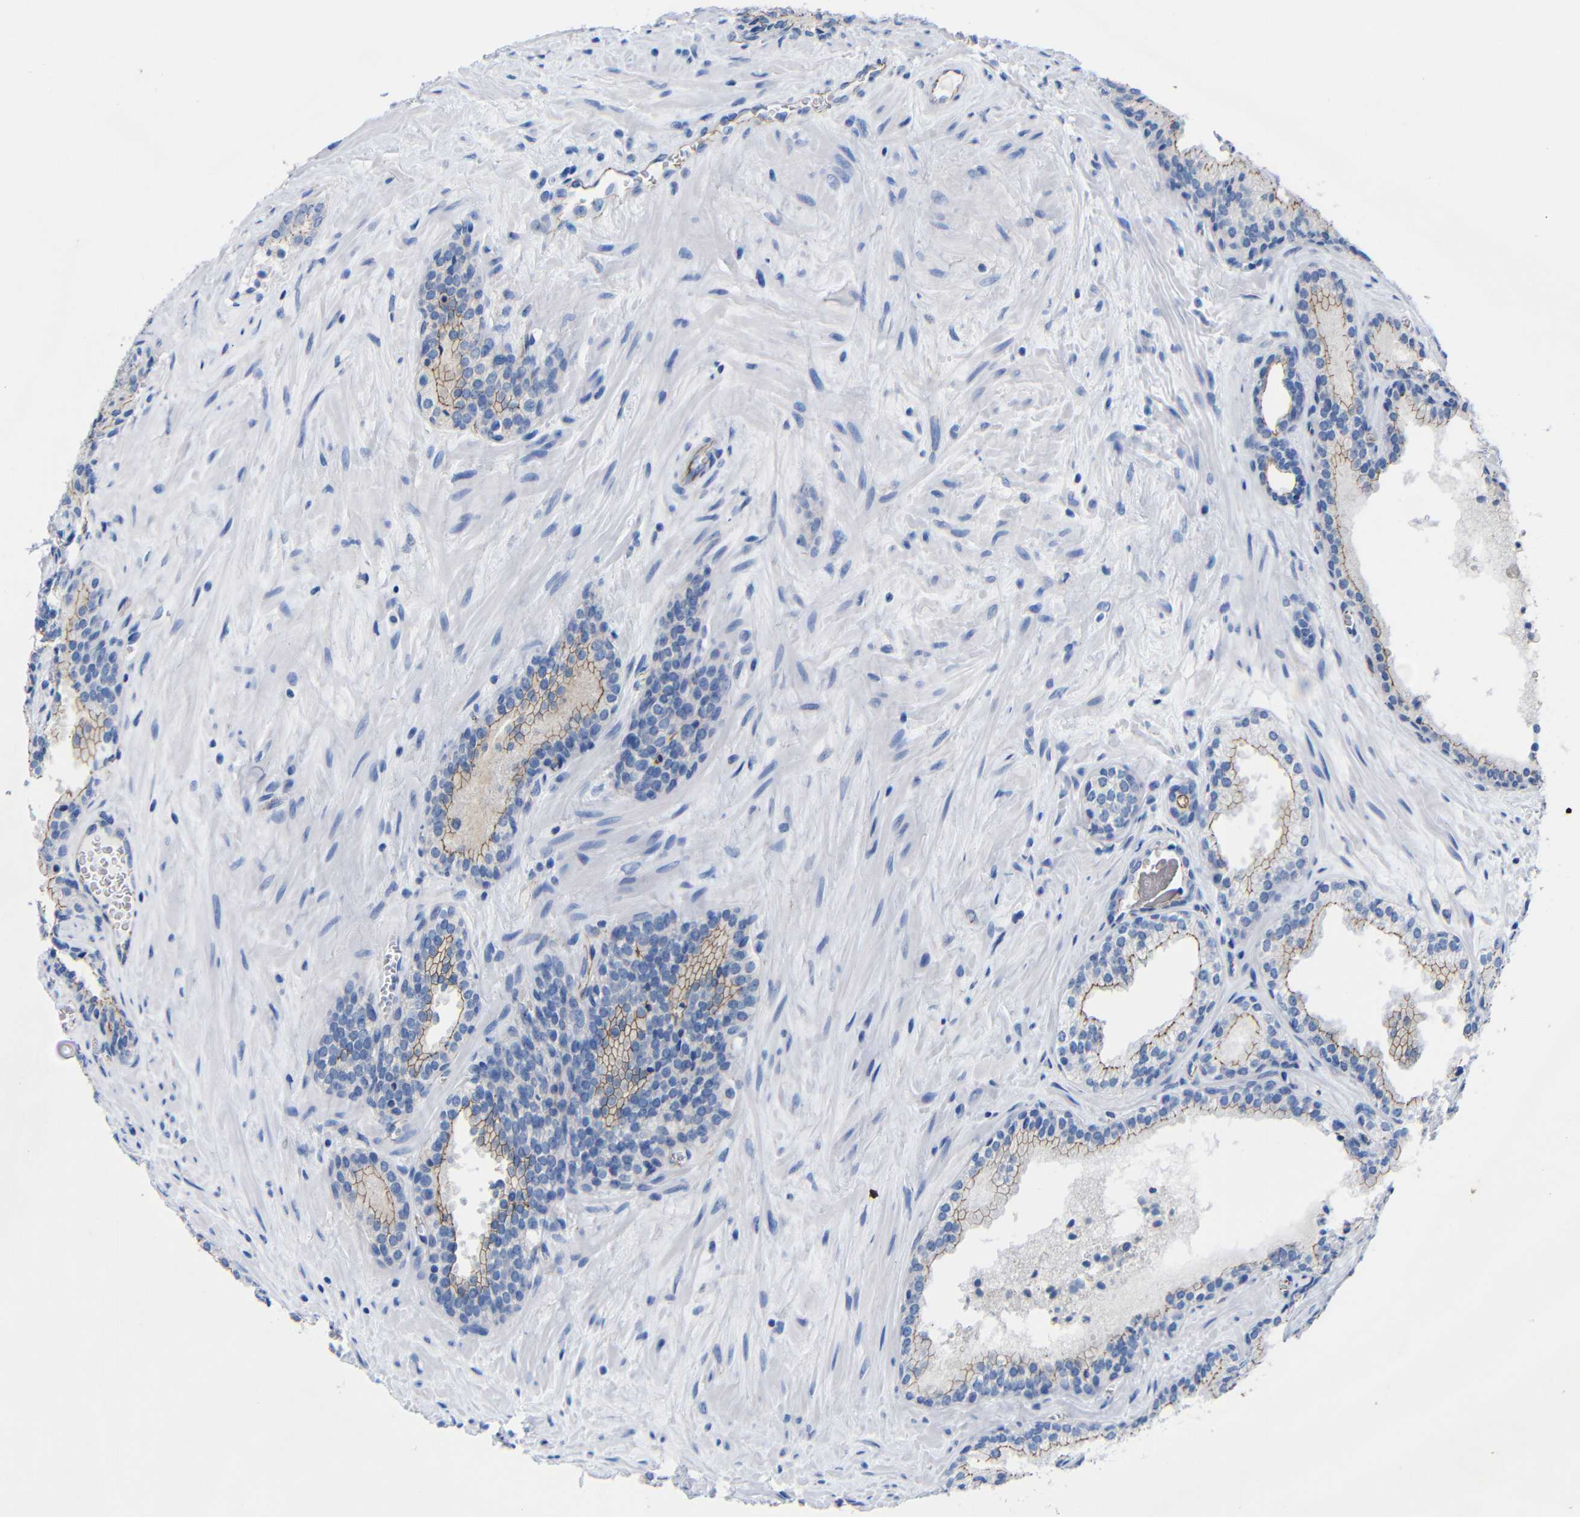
{"staining": {"intensity": "moderate", "quantity": "25%-75%", "location": "cytoplasmic/membranous"}, "tissue": "prostate cancer", "cell_type": "Tumor cells", "image_type": "cancer", "snomed": [{"axis": "morphology", "description": "Adenocarcinoma, Low grade"}, {"axis": "topography", "description": "Prostate"}], "caption": "Immunohistochemical staining of human prostate cancer exhibits medium levels of moderate cytoplasmic/membranous protein positivity in about 25%-75% of tumor cells. (Stains: DAB (3,3'-diaminobenzidine) in brown, nuclei in blue, Microscopy: brightfield microscopy at high magnification).", "gene": "CGNL1", "patient": {"sex": "male", "age": 60}}